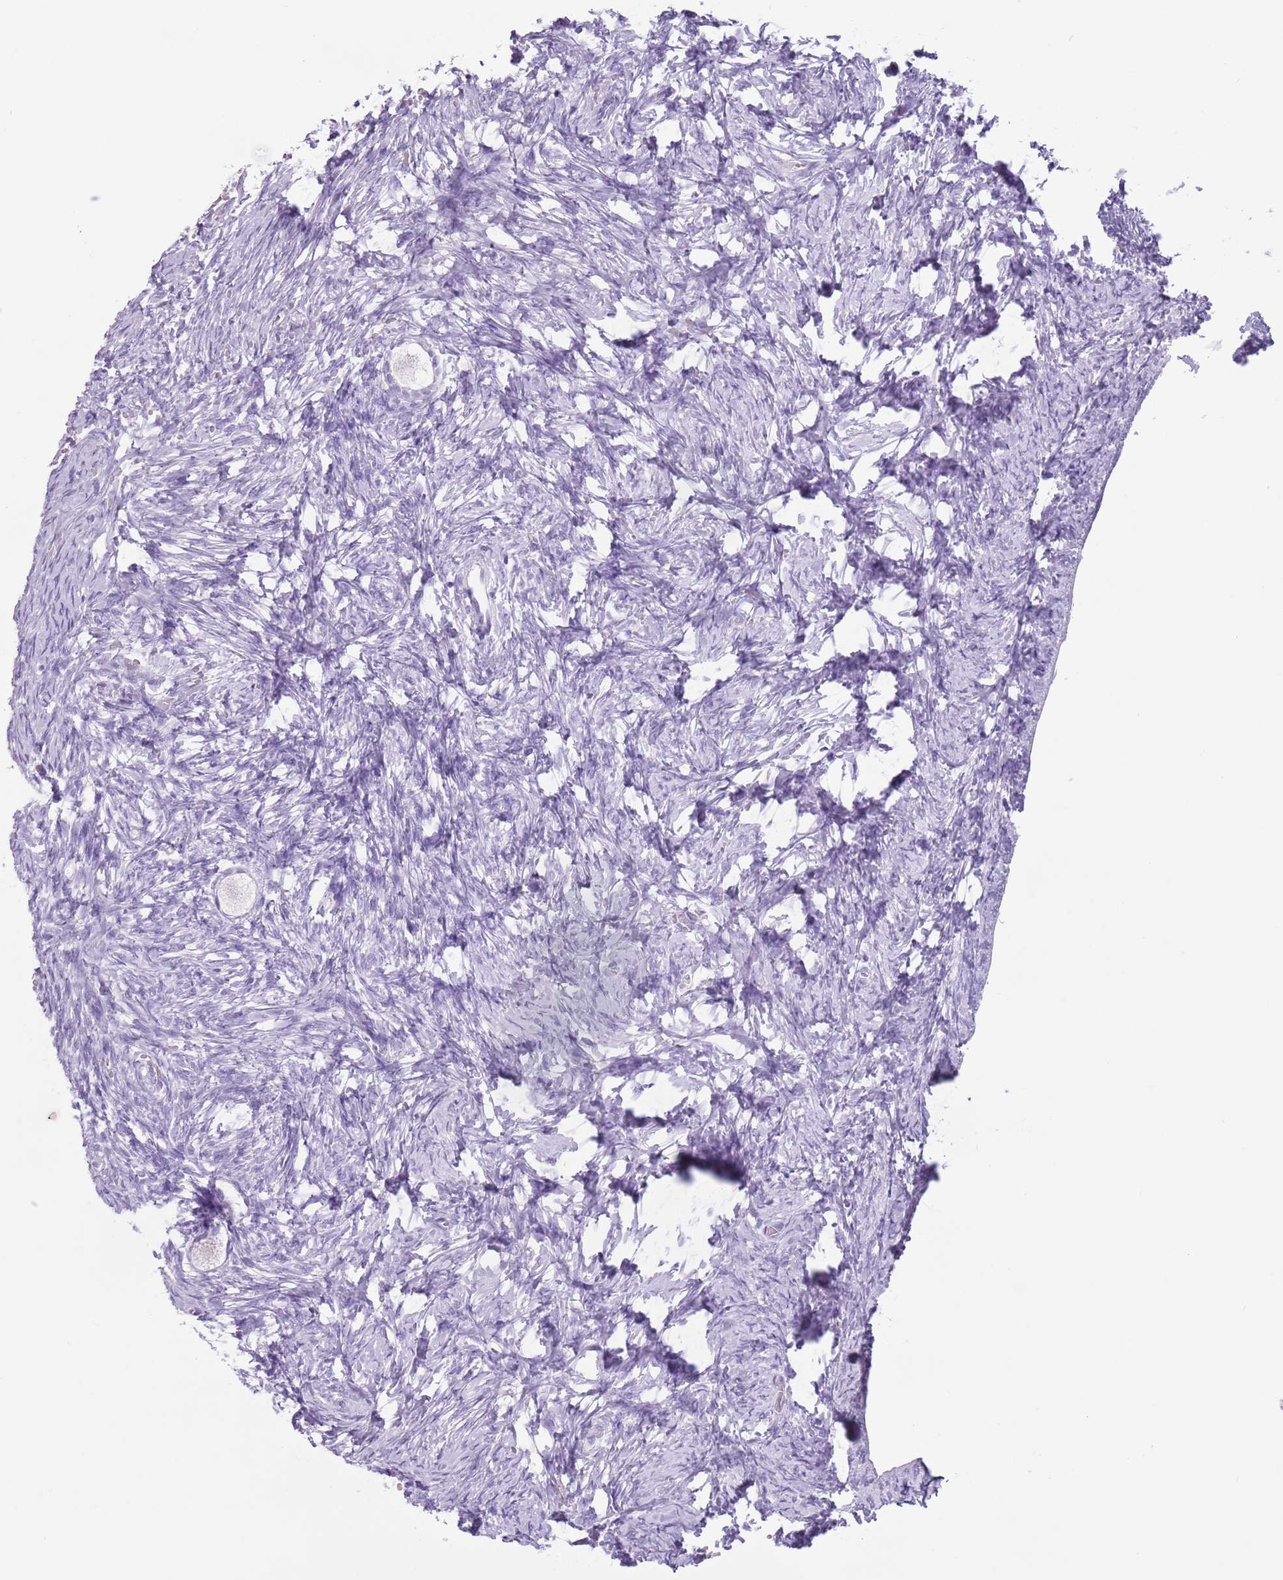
{"staining": {"intensity": "negative", "quantity": "none", "location": "none"}, "tissue": "ovary", "cell_type": "Follicle cells", "image_type": "normal", "snomed": [{"axis": "morphology", "description": "Adenocarcinoma, NOS"}, {"axis": "topography", "description": "Endometrium"}], "caption": "An immunohistochemistry histopathology image of unremarkable ovary is shown. There is no staining in follicle cells of ovary. Brightfield microscopy of IHC stained with DAB (brown) and hematoxylin (blue), captured at high magnification.", "gene": "HYOU1", "patient": {"sex": "female", "age": 32}}